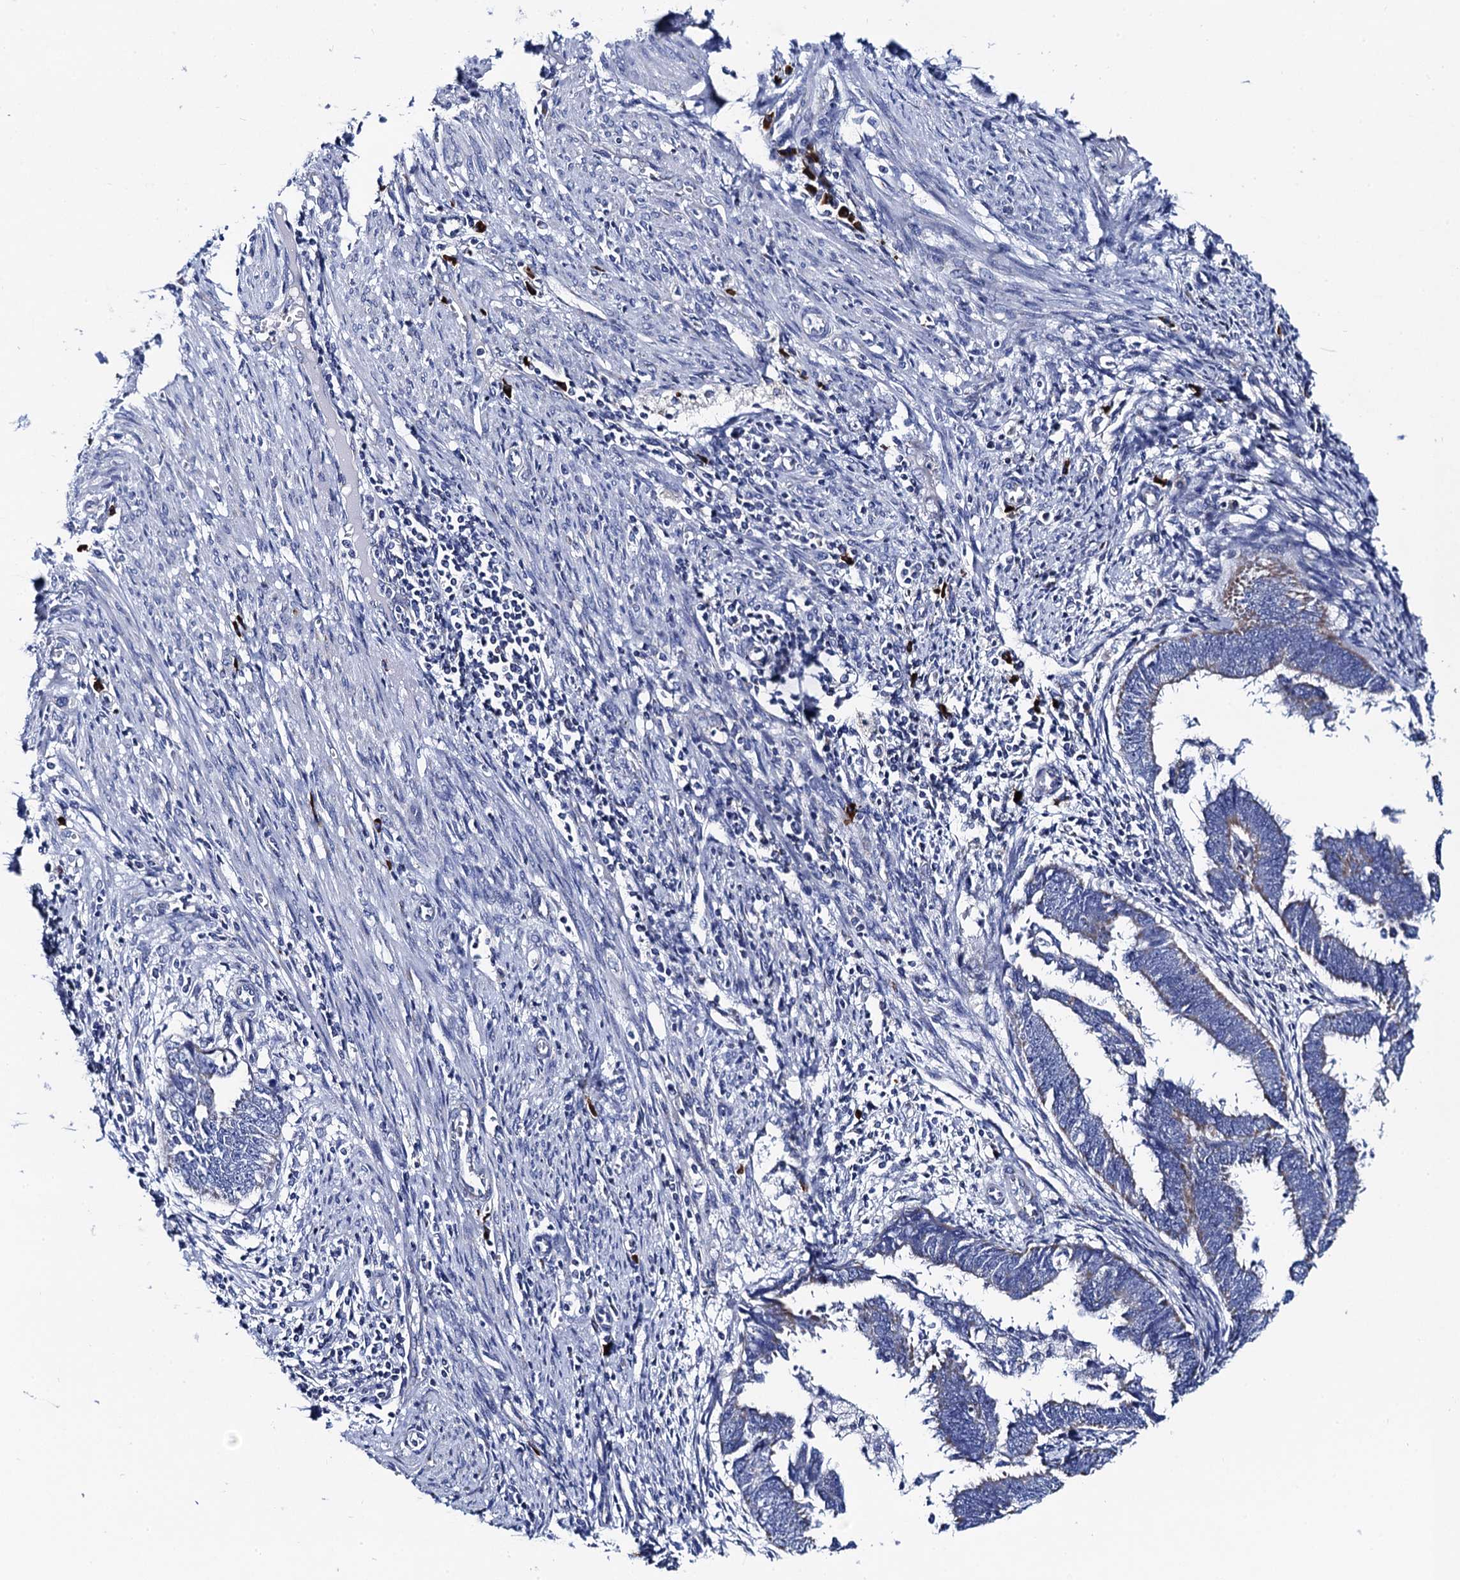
{"staining": {"intensity": "weak", "quantity": "<25%", "location": "cytoplasmic/membranous"}, "tissue": "endometrial cancer", "cell_type": "Tumor cells", "image_type": "cancer", "snomed": [{"axis": "morphology", "description": "Adenocarcinoma, NOS"}, {"axis": "topography", "description": "Endometrium"}], "caption": "There is no significant positivity in tumor cells of endometrial adenocarcinoma. Brightfield microscopy of immunohistochemistry (IHC) stained with DAB (3,3'-diaminobenzidine) (brown) and hematoxylin (blue), captured at high magnification.", "gene": "ACADSB", "patient": {"sex": "female", "age": 75}}